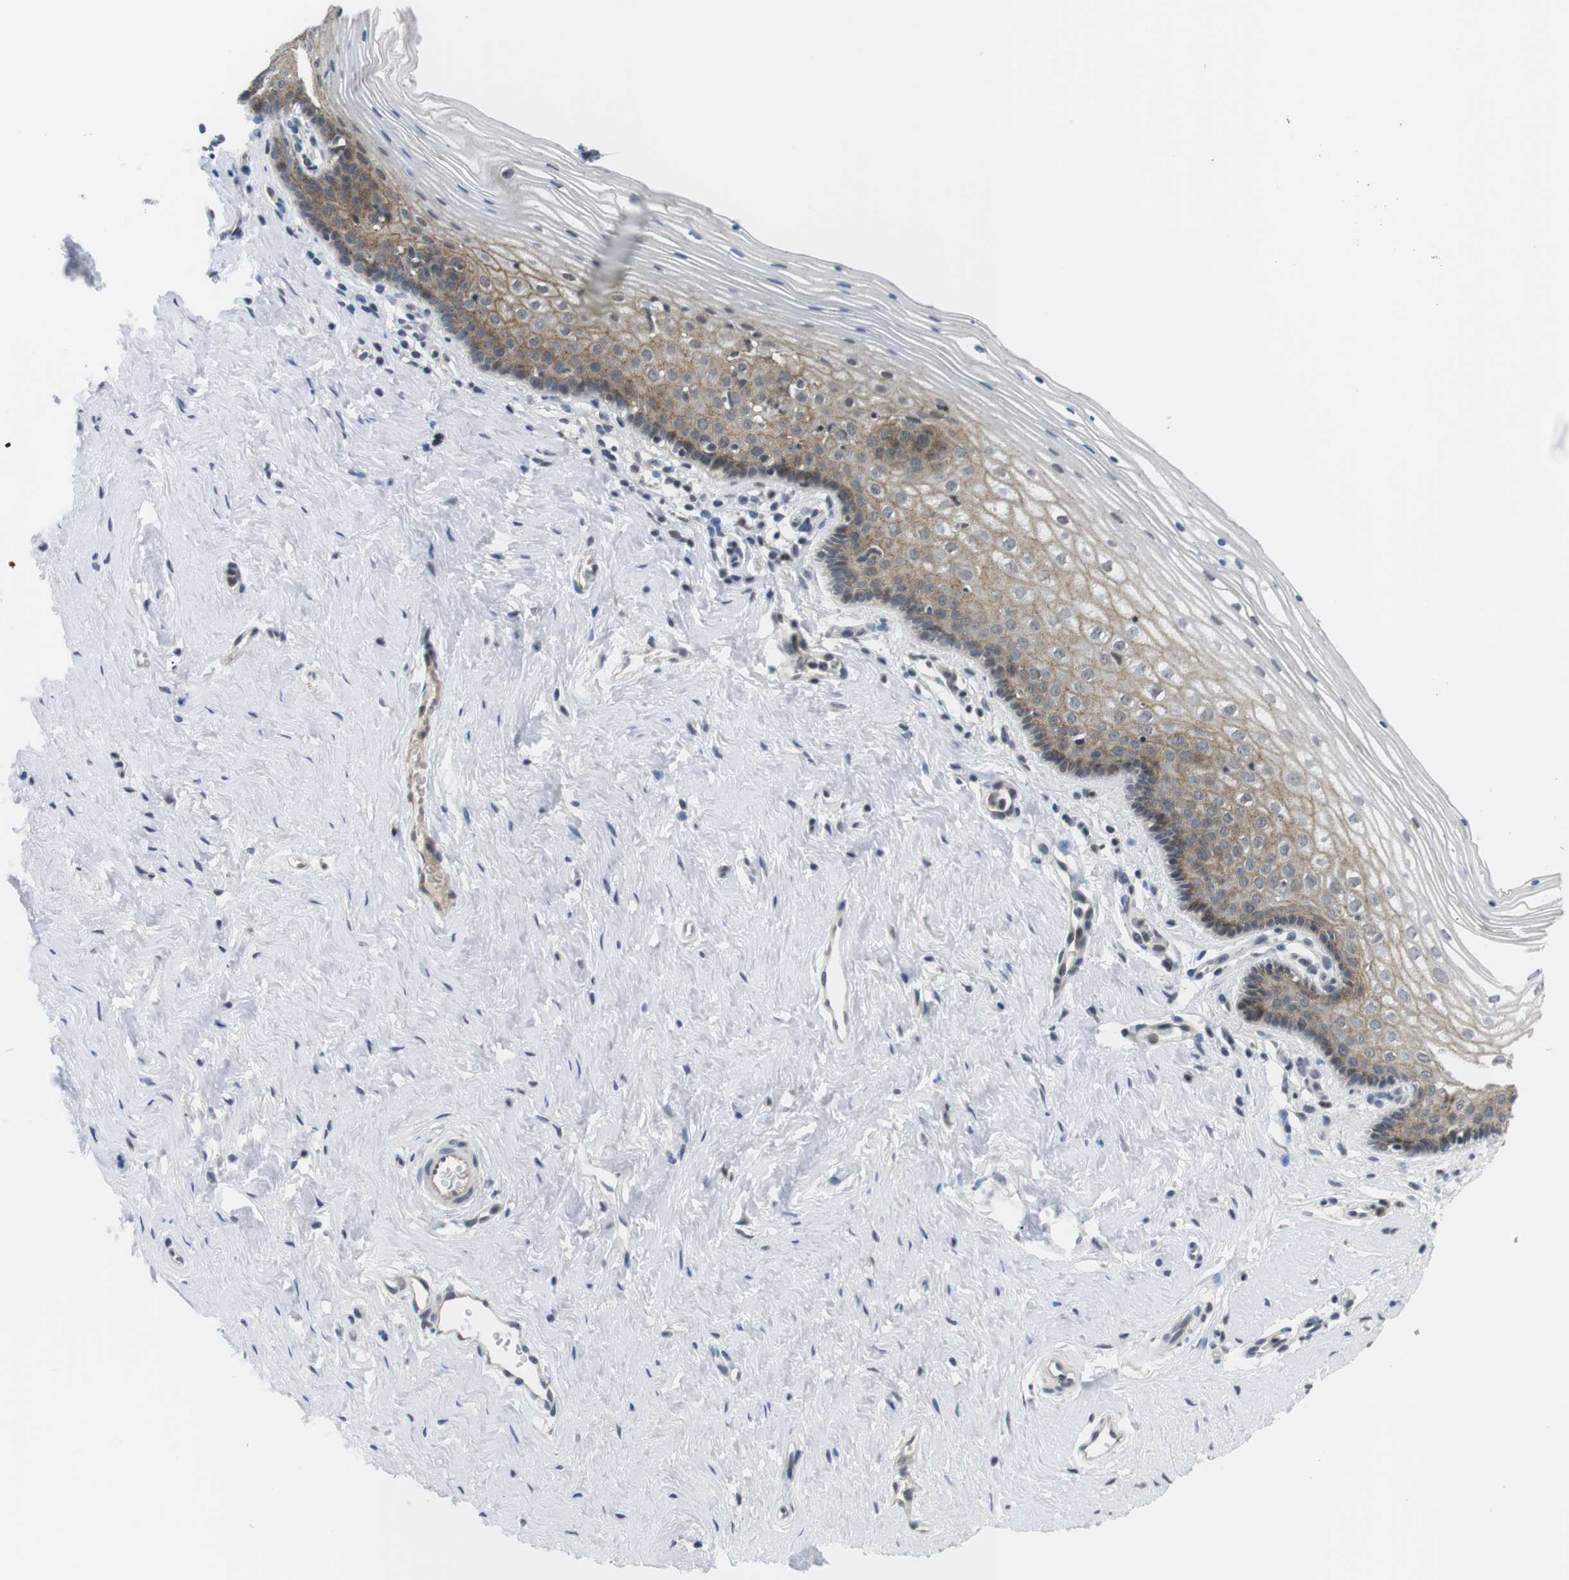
{"staining": {"intensity": "moderate", "quantity": "25%-75%", "location": "cytoplasmic/membranous"}, "tissue": "vagina", "cell_type": "Squamous epithelial cells", "image_type": "normal", "snomed": [{"axis": "morphology", "description": "Normal tissue, NOS"}, {"axis": "topography", "description": "Vagina"}], "caption": "DAB (3,3'-diaminobenzidine) immunohistochemical staining of benign vagina reveals moderate cytoplasmic/membranous protein staining in about 25%-75% of squamous epithelial cells.", "gene": "NECTIN1", "patient": {"sex": "female", "age": 32}}